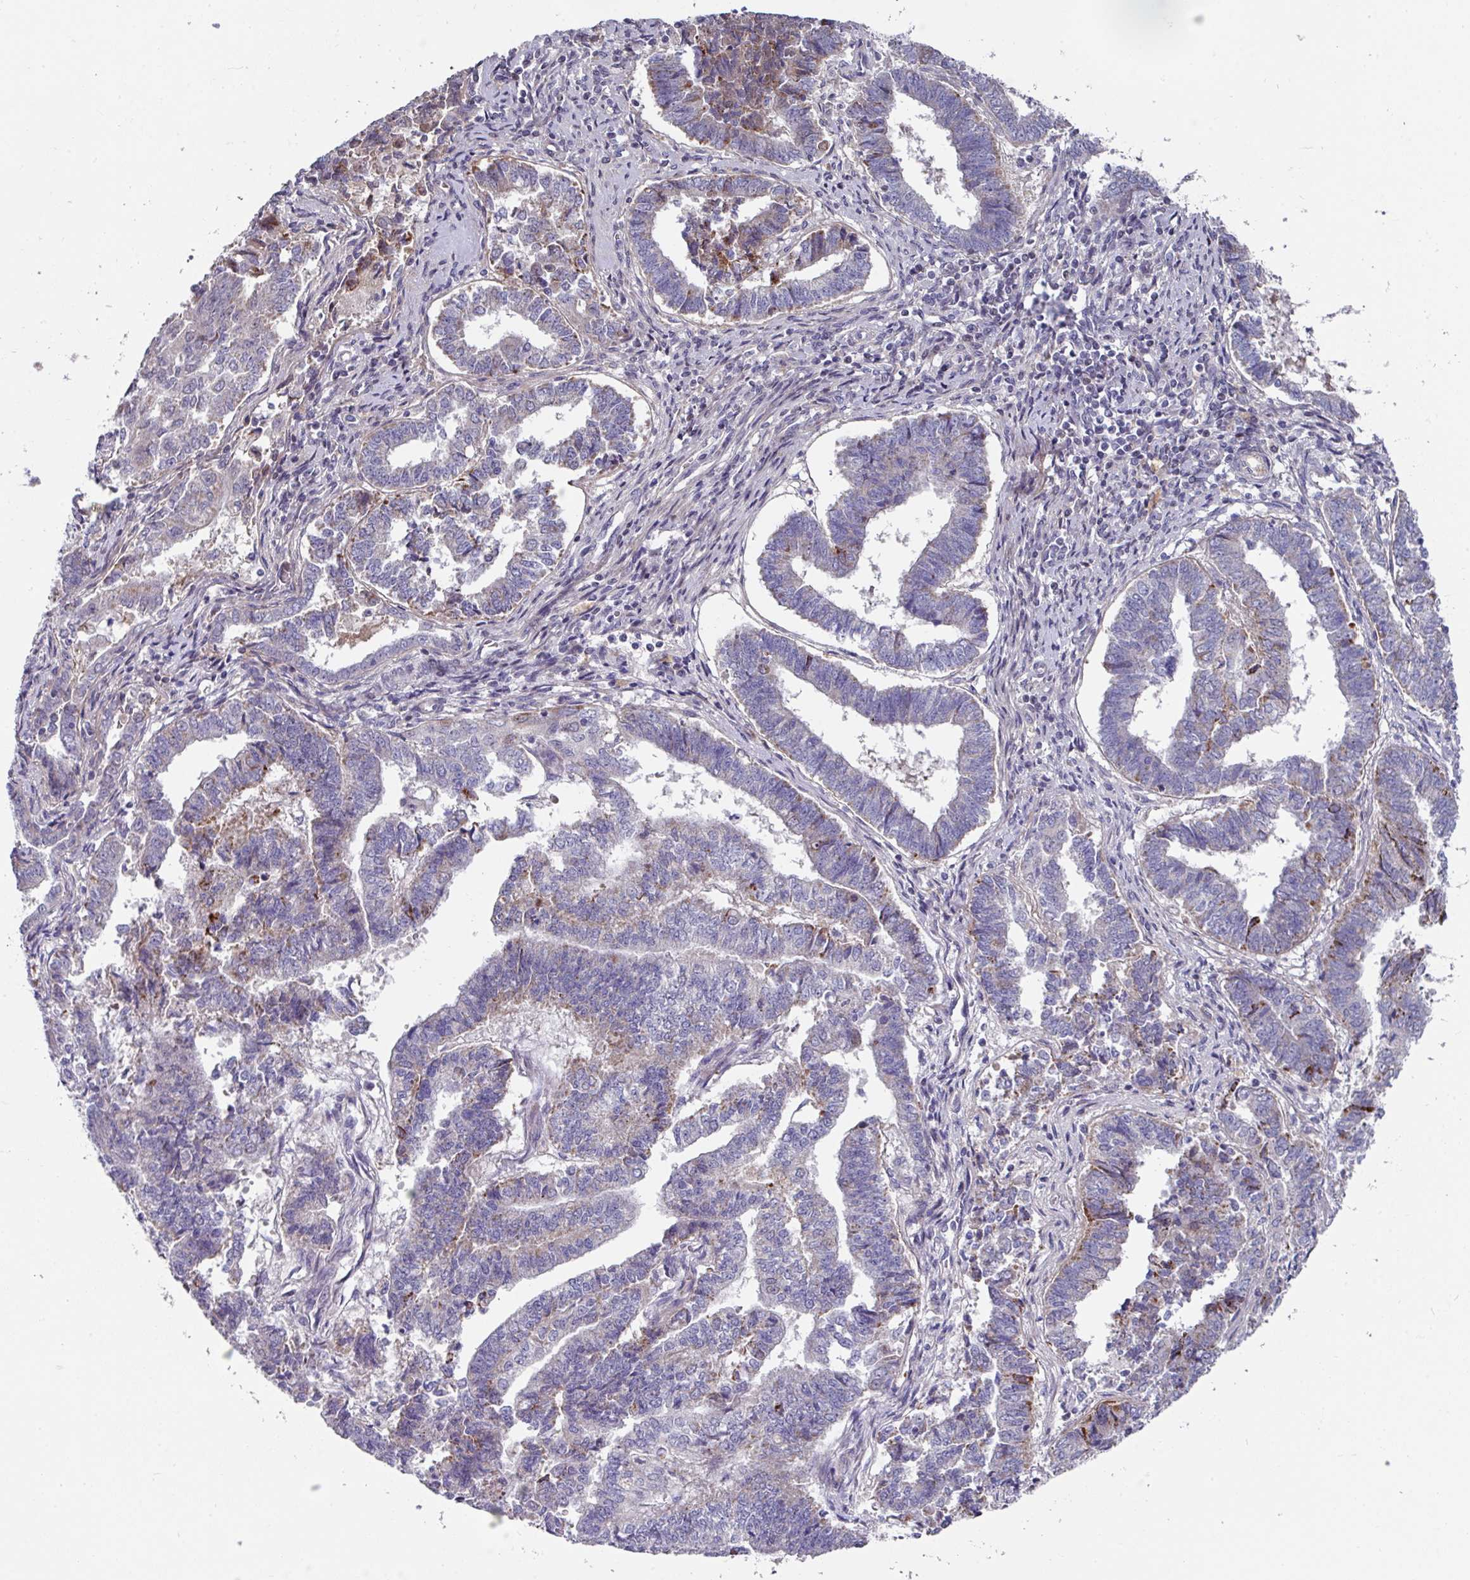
{"staining": {"intensity": "moderate", "quantity": "<25%", "location": "cytoplasmic/membranous"}, "tissue": "endometrial cancer", "cell_type": "Tumor cells", "image_type": "cancer", "snomed": [{"axis": "morphology", "description": "Adenocarcinoma, NOS"}, {"axis": "topography", "description": "Endometrium"}], "caption": "A brown stain labels moderate cytoplasmic/membranous positivity of a protein in endometrial adenocarcinoma tumor cells. (Stains: DAB (3,3'-diaminobenzidine) in brown, nuclei in blue, Microscopy: brightfield microscopy at high magnification).", "gene": "CBX7", "patient": {"sex": "female", "age": 72}}